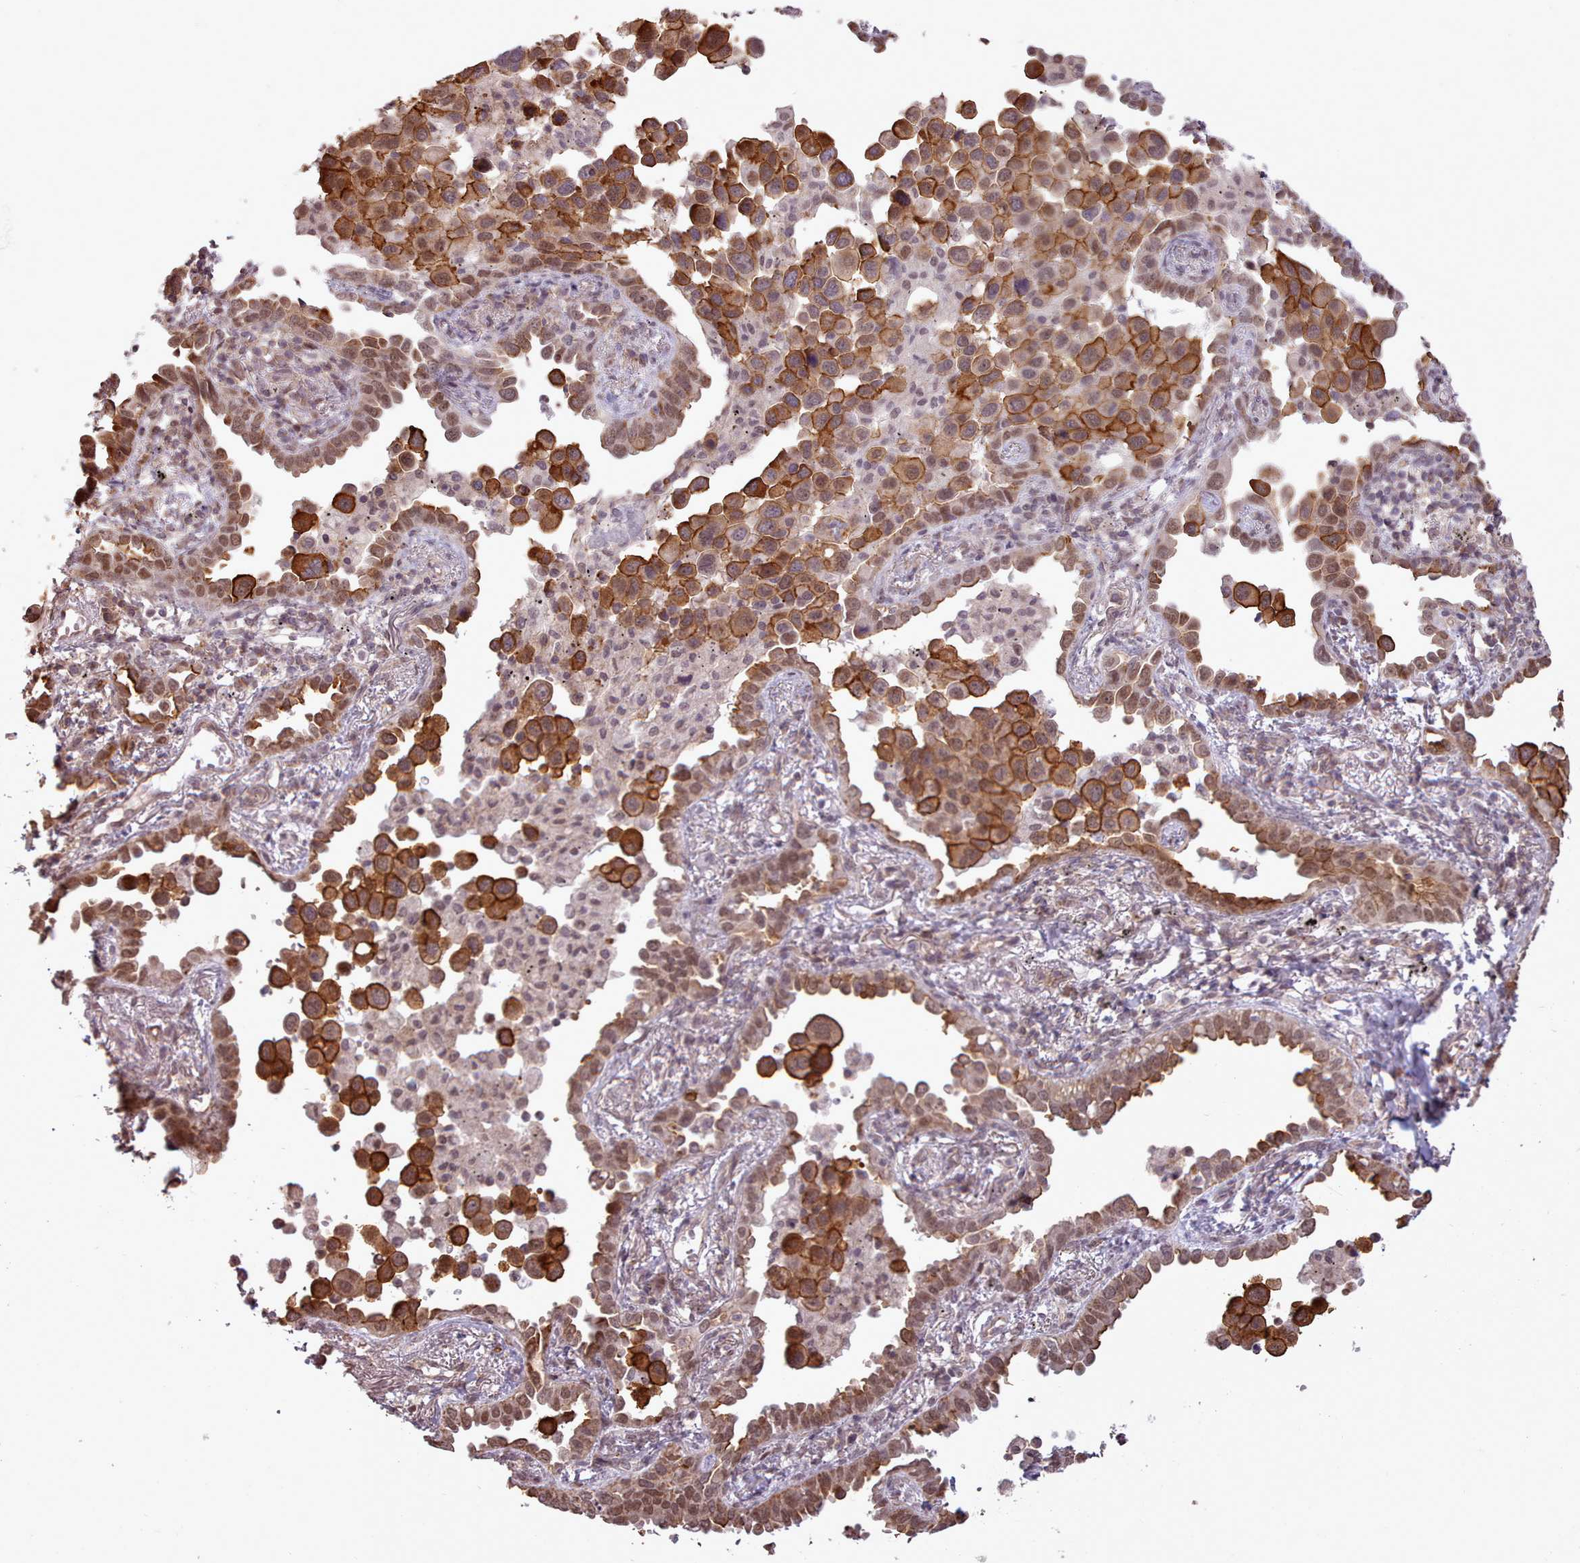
{"staining": {"intensity": "moderate", "quantity": ">75%", "location": "cytoplasmic/membranous,nuclear"}, "tissue": "lung cancer", "cell_type": "Tumor cells", "image_type": "cancer", "snomed": [{"axis": "morphology", "description": "Adenocarcinoma, NOS"}, {"axis": "topography", "description": "Lung"}], "caption": "High-magnification brightfield microscopy of lung cancer (adenocarcinoma) stained with DAB (3,3'-diaminobenzidine) (brown) and counterstained with hematoxylin (blue). tumor cells exhibit moderate cytoplasmic/membranous and nuclear positivity is identified in about>75% of cells.", "gene": "ZMYM4", "patient": {"sex": "male", "age": 67}}